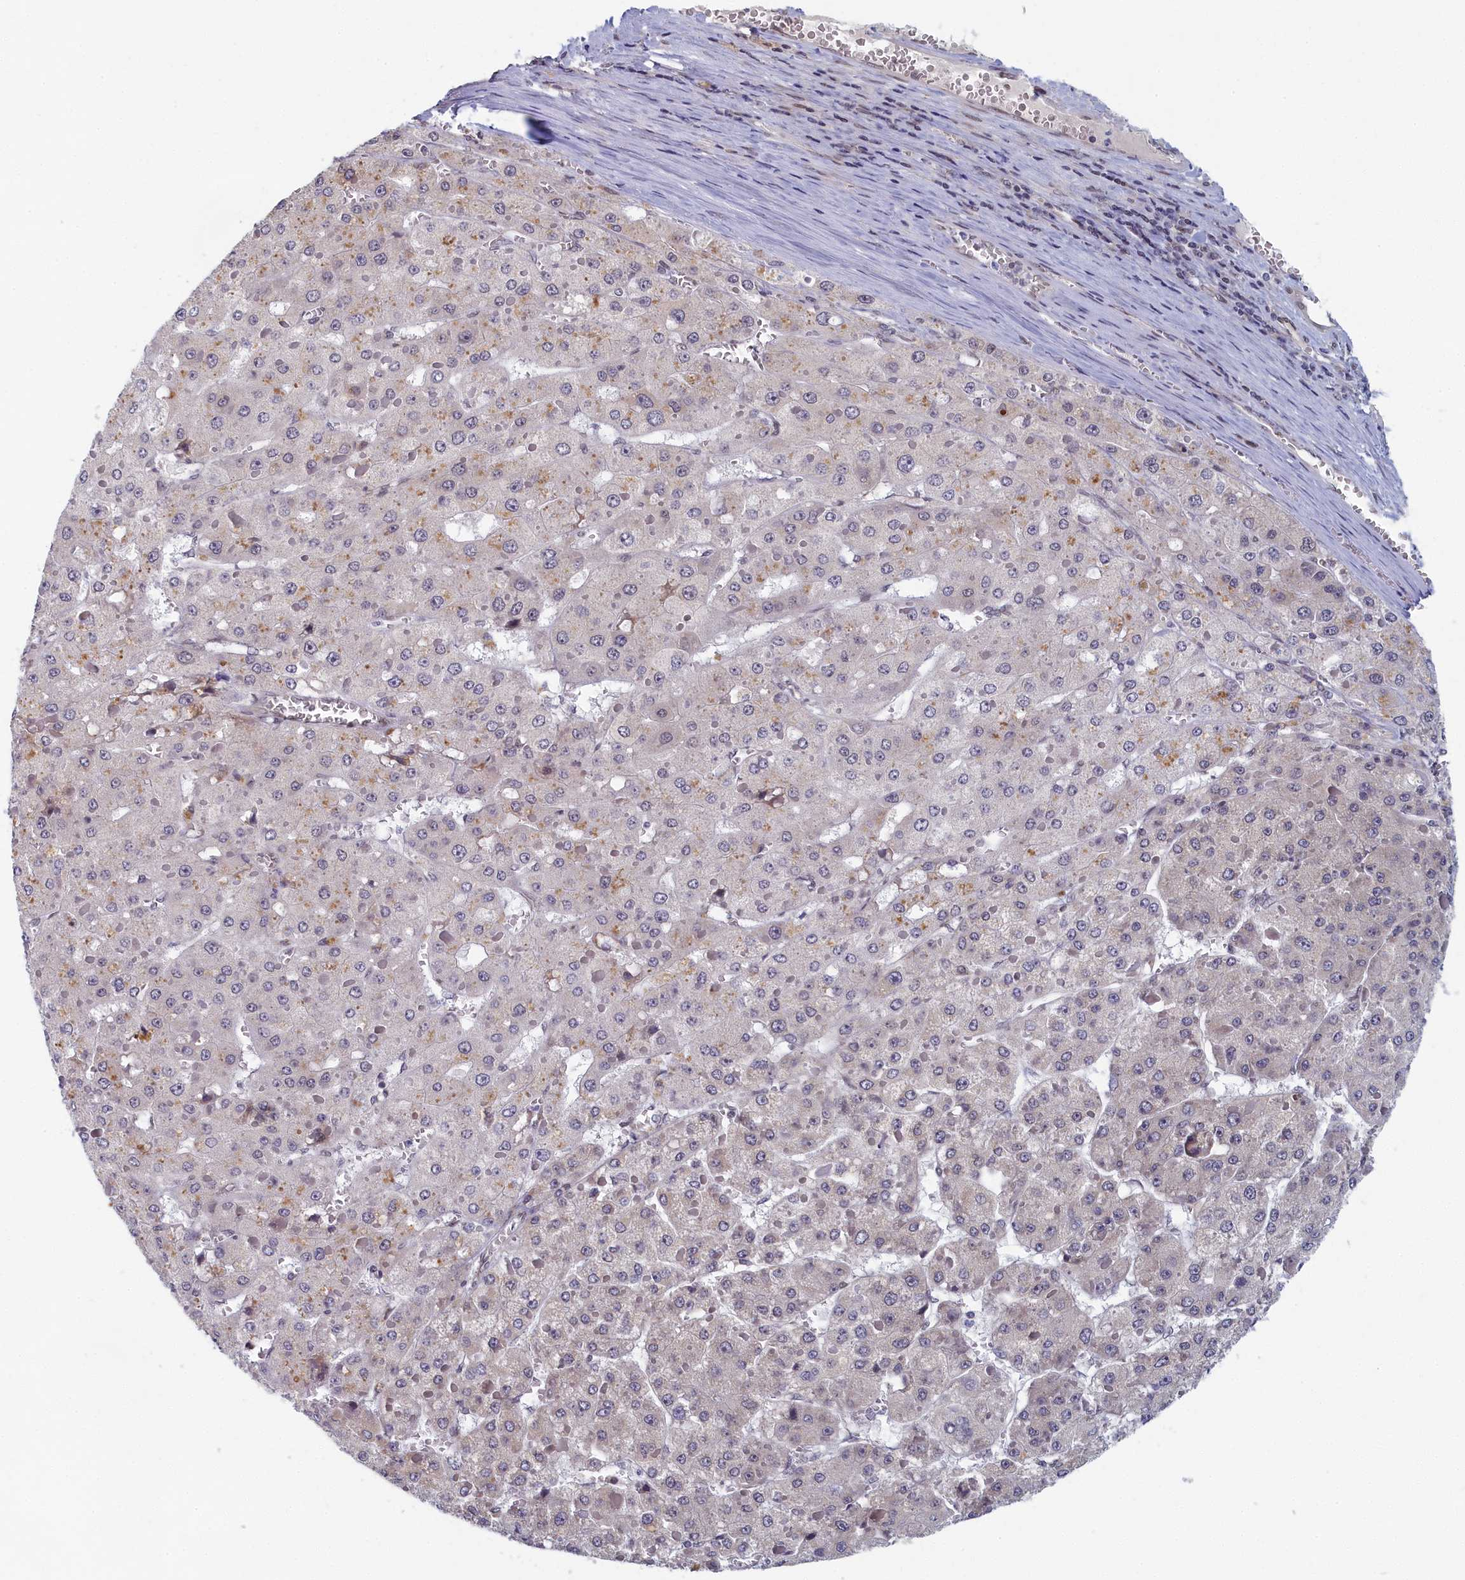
{"staining": {"intensity": "negative", "quantity": "none", "location": "none"}, "tissue": "liver cancer", "cell_type": "Tumor cells", "image_type": "cancer", "snomed": [{"axis": "morphology", "description": "Carcinoma, Hepatocellular, NOS"}, {"axis": "topography", "description": "Liver"}], "caption": "DAB (3,3'-diaminobenzidine) immunohistochemical staining of liver cancer (hepatocellular carcinoma) reveals no significant positivity in tumor cells.", "gene": "DNAJC17", "patient": {"sex": "female", "age": 73}}